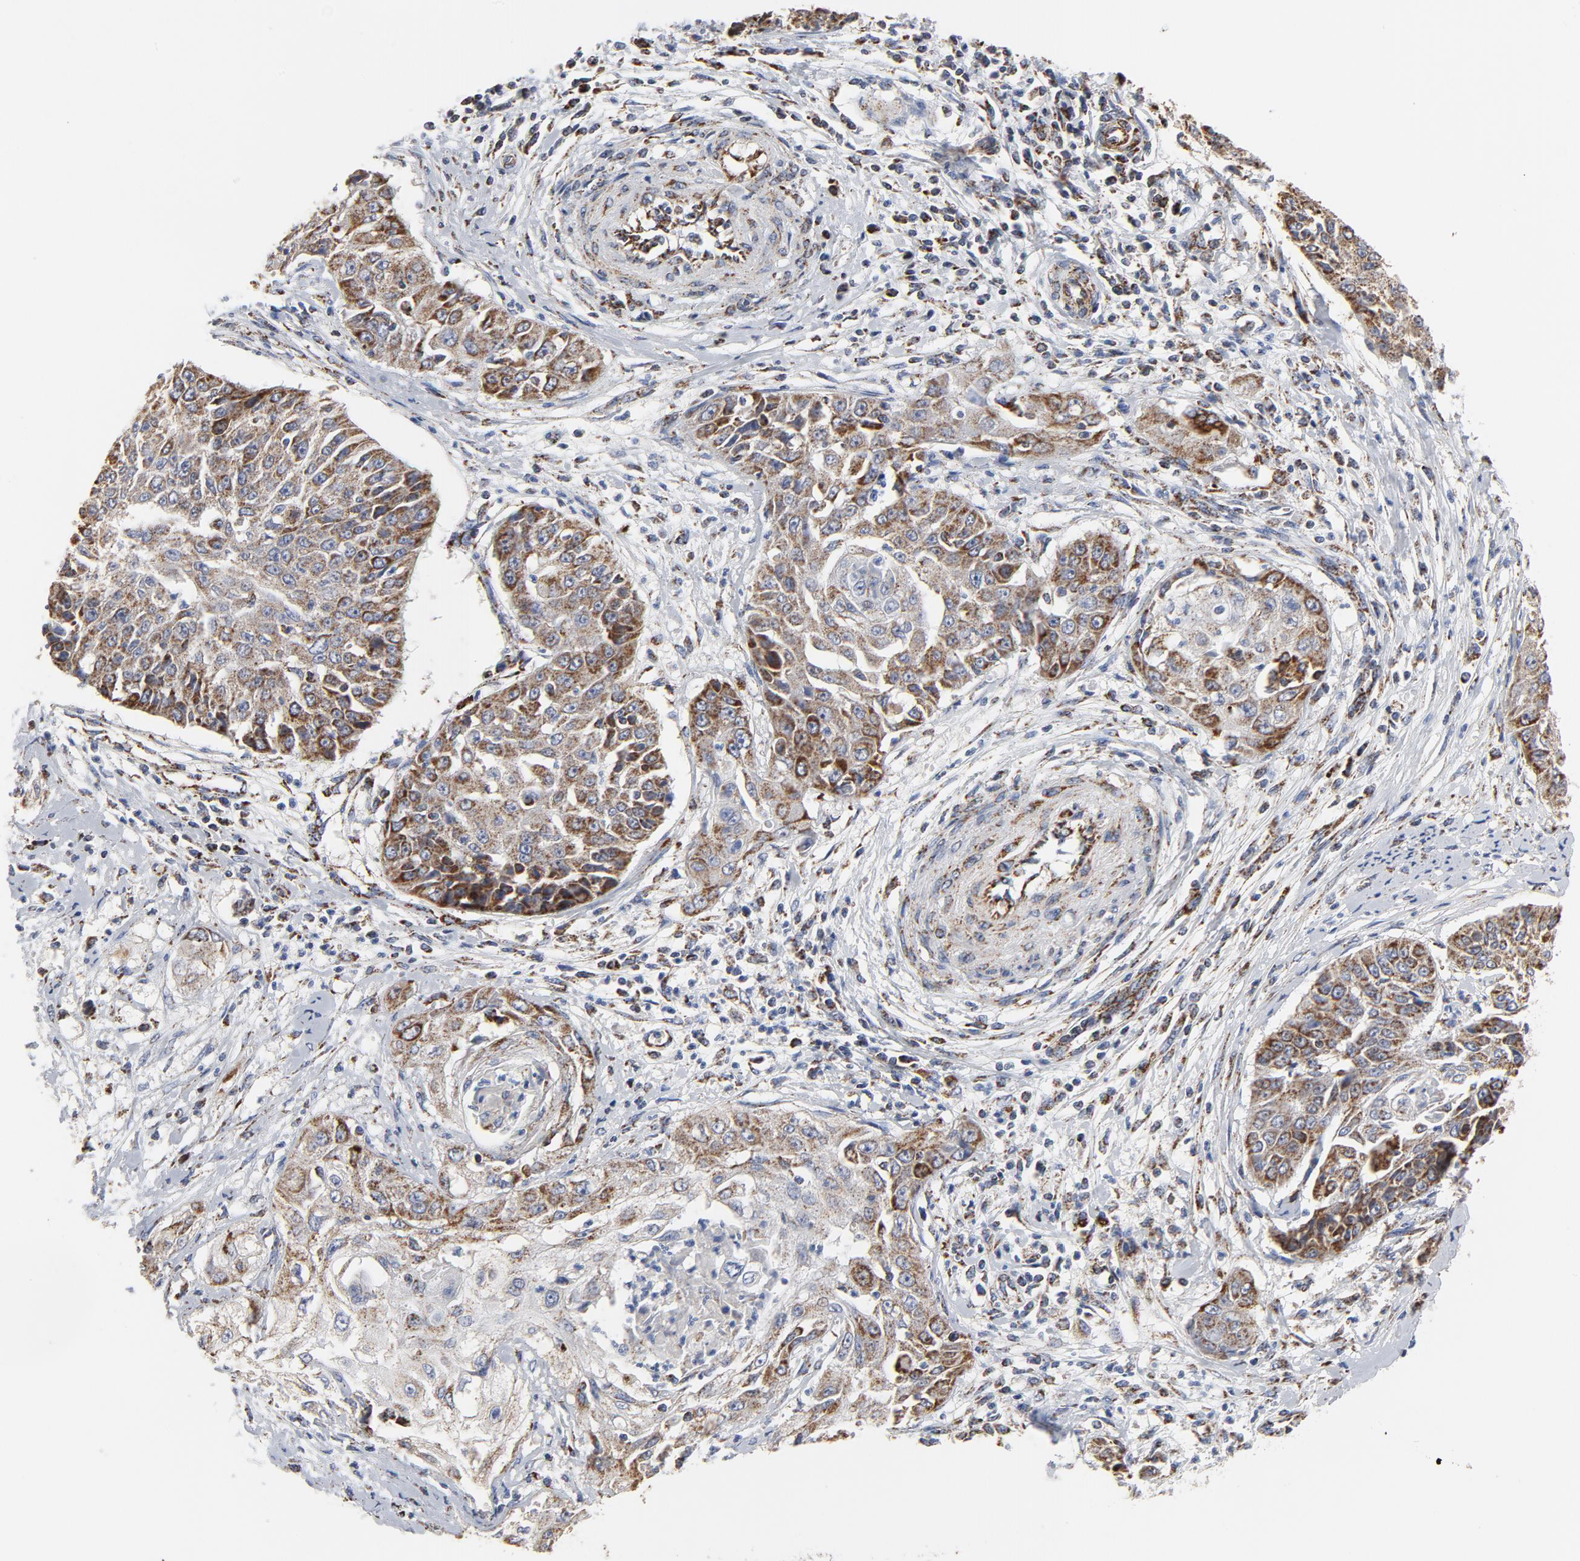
{"staining": {"intensity": "strong", "quantity": ">75%", "location": "cytoplasmic/membranous"}, "tissue": "cervical cancer", "cell_type": "Tumor cells", "image_type": "cancer", "snomed": [{"axis": "morphology", "description": "Squamous cell carcinoma, NOS"}, {"axis": "topography", "description": "Cervix"}], "caption": "IHC (DAB (3,3'-diaminobenzidine)) staining of cervical cancer (squamous cell carcinoma) reveals strong cytoplasmic/membranous protein staining in approximately >75% of tumor cells.", "gene": "NDUFV2", "patient": {"sex": "female", "age": 64}}